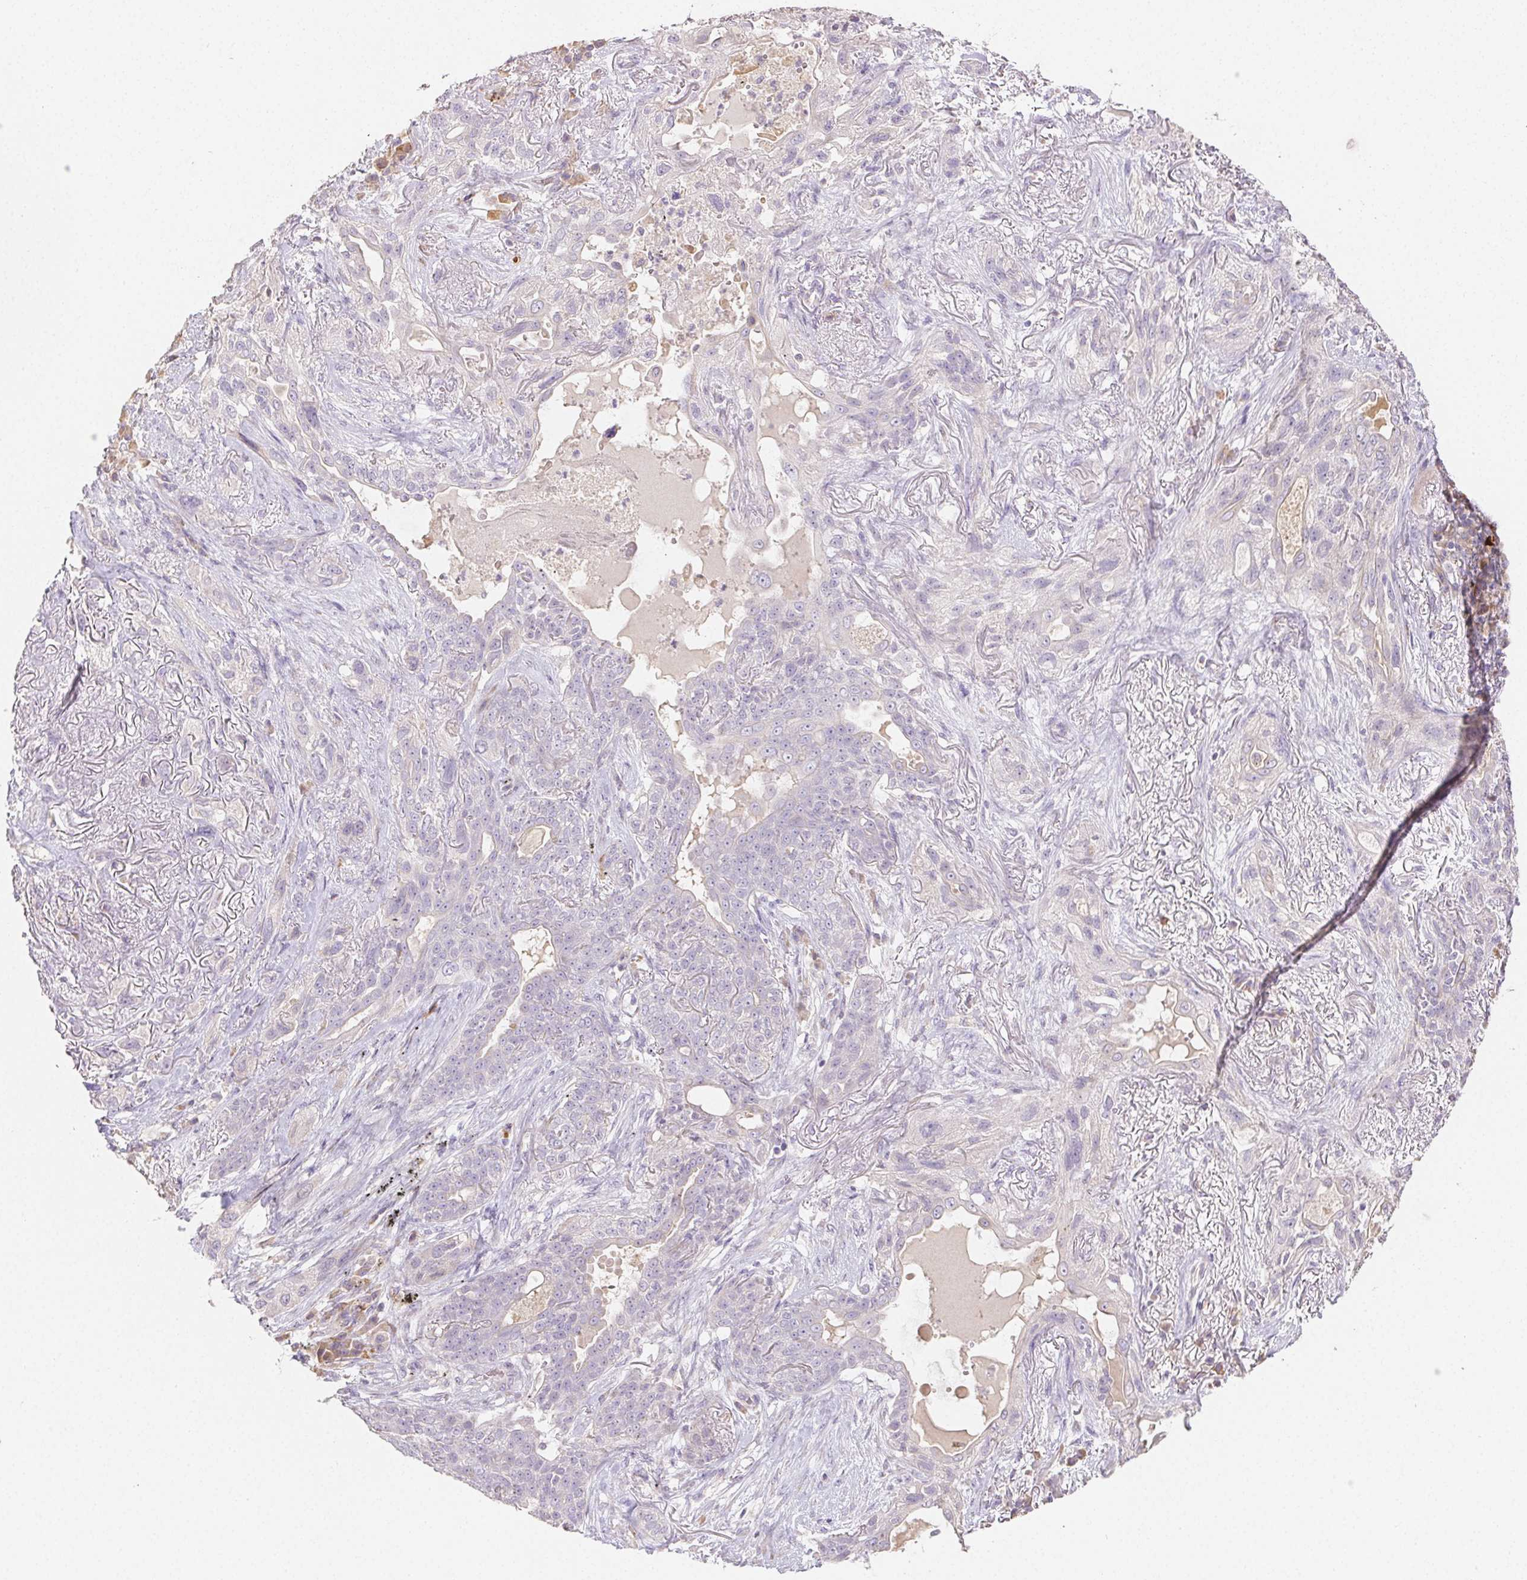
{"staining": {"intensity": "negative", "quantity": "none", "location": "none"}, "tissue": "lung cancer", "cell_type": "Tumor cells", "image_type": "cancer", "snomed": [{"axis": "morphology", "description": "Squamous cell carcinoma, NOS"}, {"axis": "topography", "description": "Lung"}], "caption": "Immunohistochemical staining of human lung squamous cell carcinoma shows no significant staining in tumor cells. (Brightfield microscopy of DAB IHC at high magnification).", "gene": "ACVR1B", "patient": {"sex": "female", "age": 70}}